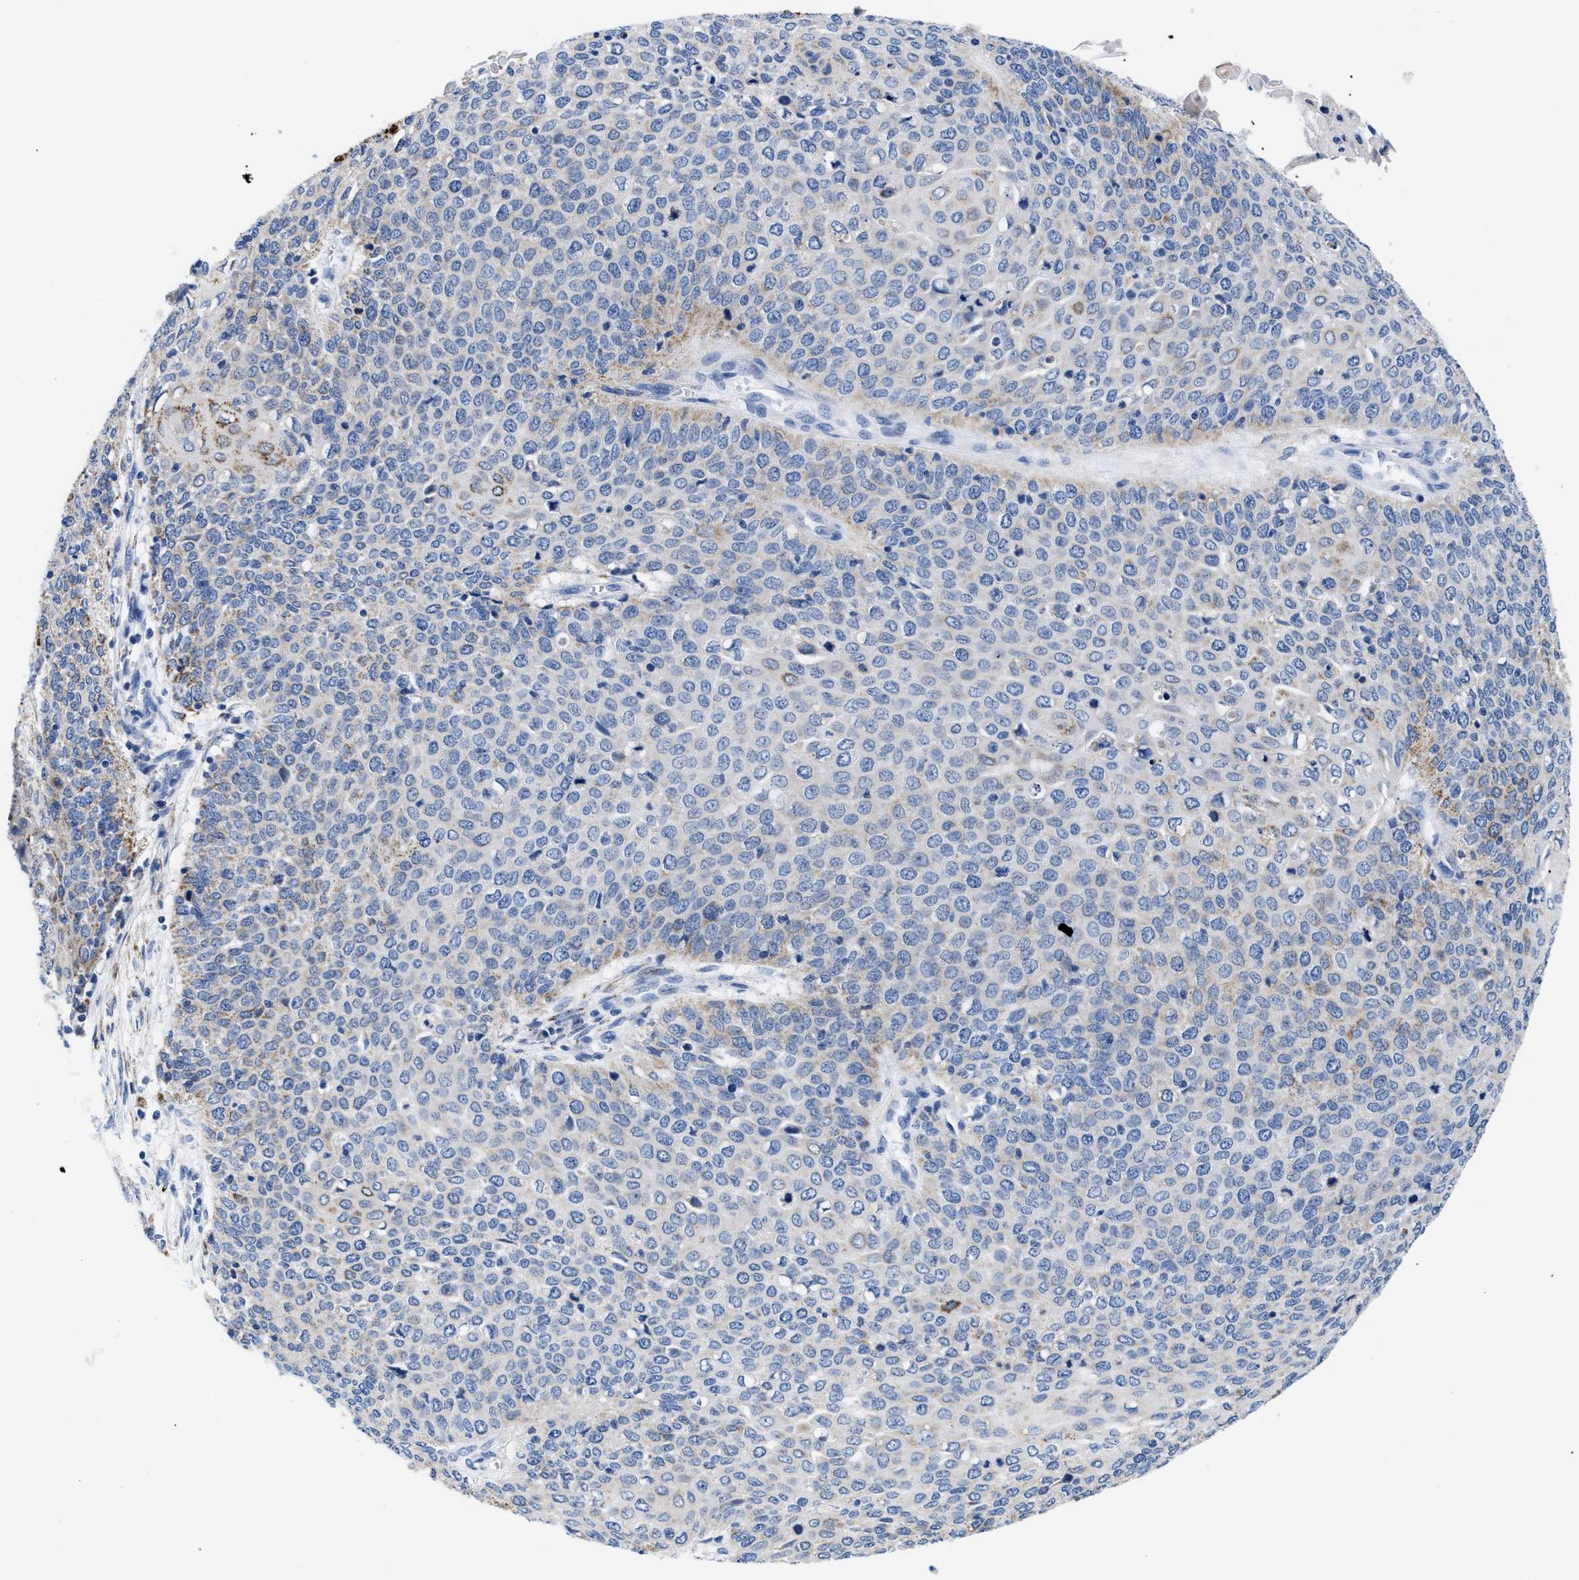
{"staining": {"intensity": "moderate", "quantity": "25%-75%", "location": "cytoplasmic/membranous"}, "tissue": "cervical cancer", "cell_type": "Tumor cells", "image_type": "cancer", "snomed": [{"axis": "morphology", "description": "Squamous cell carcinoma, NOS"}, {"axis": "topography", "description": "Cervix"}], "caption": "Moderate cytoplasmic/membranous positivity is present in approximately 25%-75% of tumor cells in squamous cell carcinoma (cervical).", "gene": "GPR149", "patient": {"sex": "female", "age": 39}}